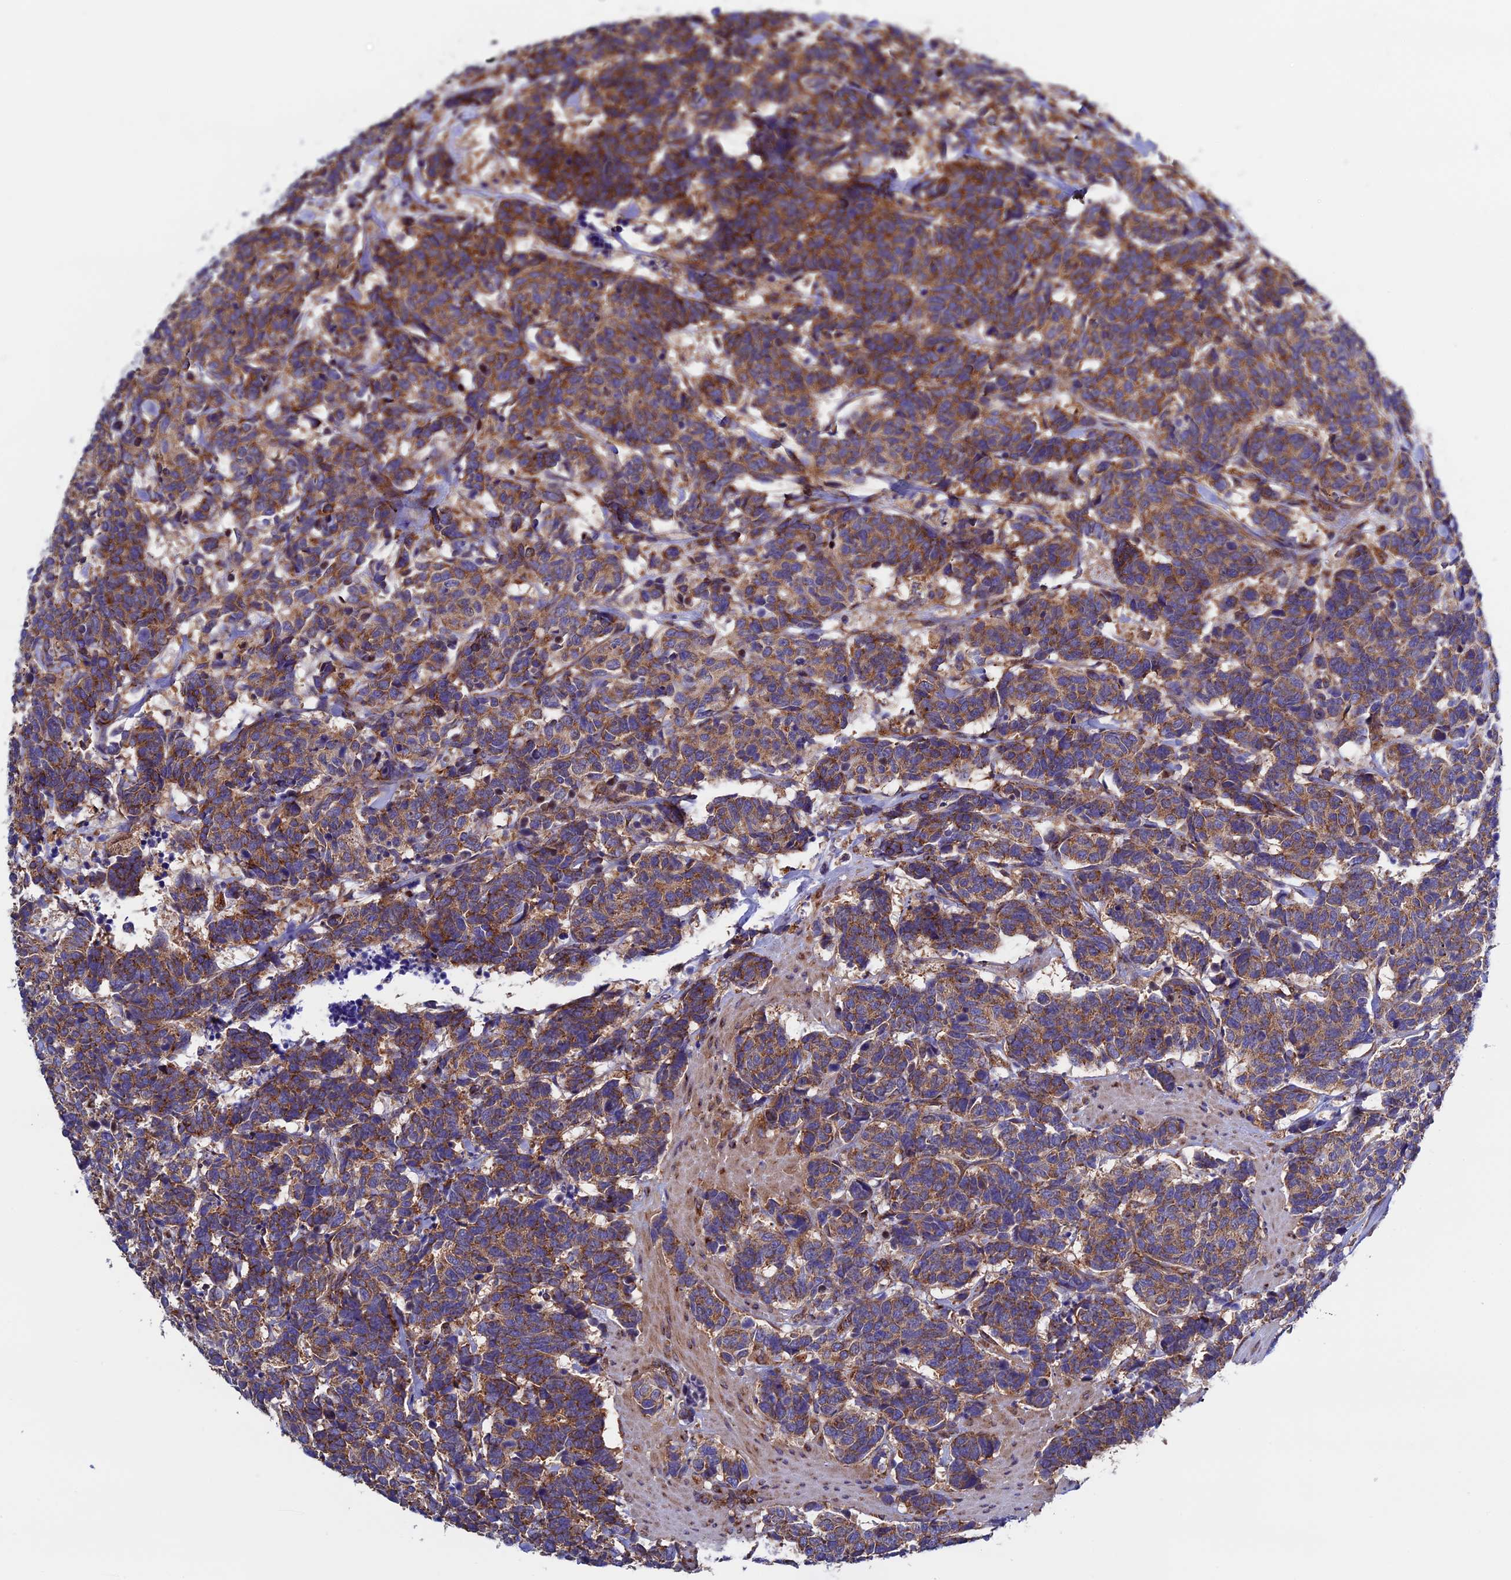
{"staining": {"intensity": "moderate", "quantity": ">75%", "location": "cytoplasmic/membranous"}, "tissue": "carcinoid", "cell_type": "Tumor cells", "image_type": "cancer", "snomed": [{"axis": "morphology", "description": "Carcinoma, NOS"}, {"axis": "morphology", "description": "Carcinoid, malignant, NOS"}, {"axis": "topography", "description": "Urinary bladder"}], "caption": "Tumor cells reveal medium levels of moderate cytoplasmic/membranous expression in about >75% of cells in human carcinoid.", "gene": "SLC9A5", "patient": {"sex": "male", "age": 57}}